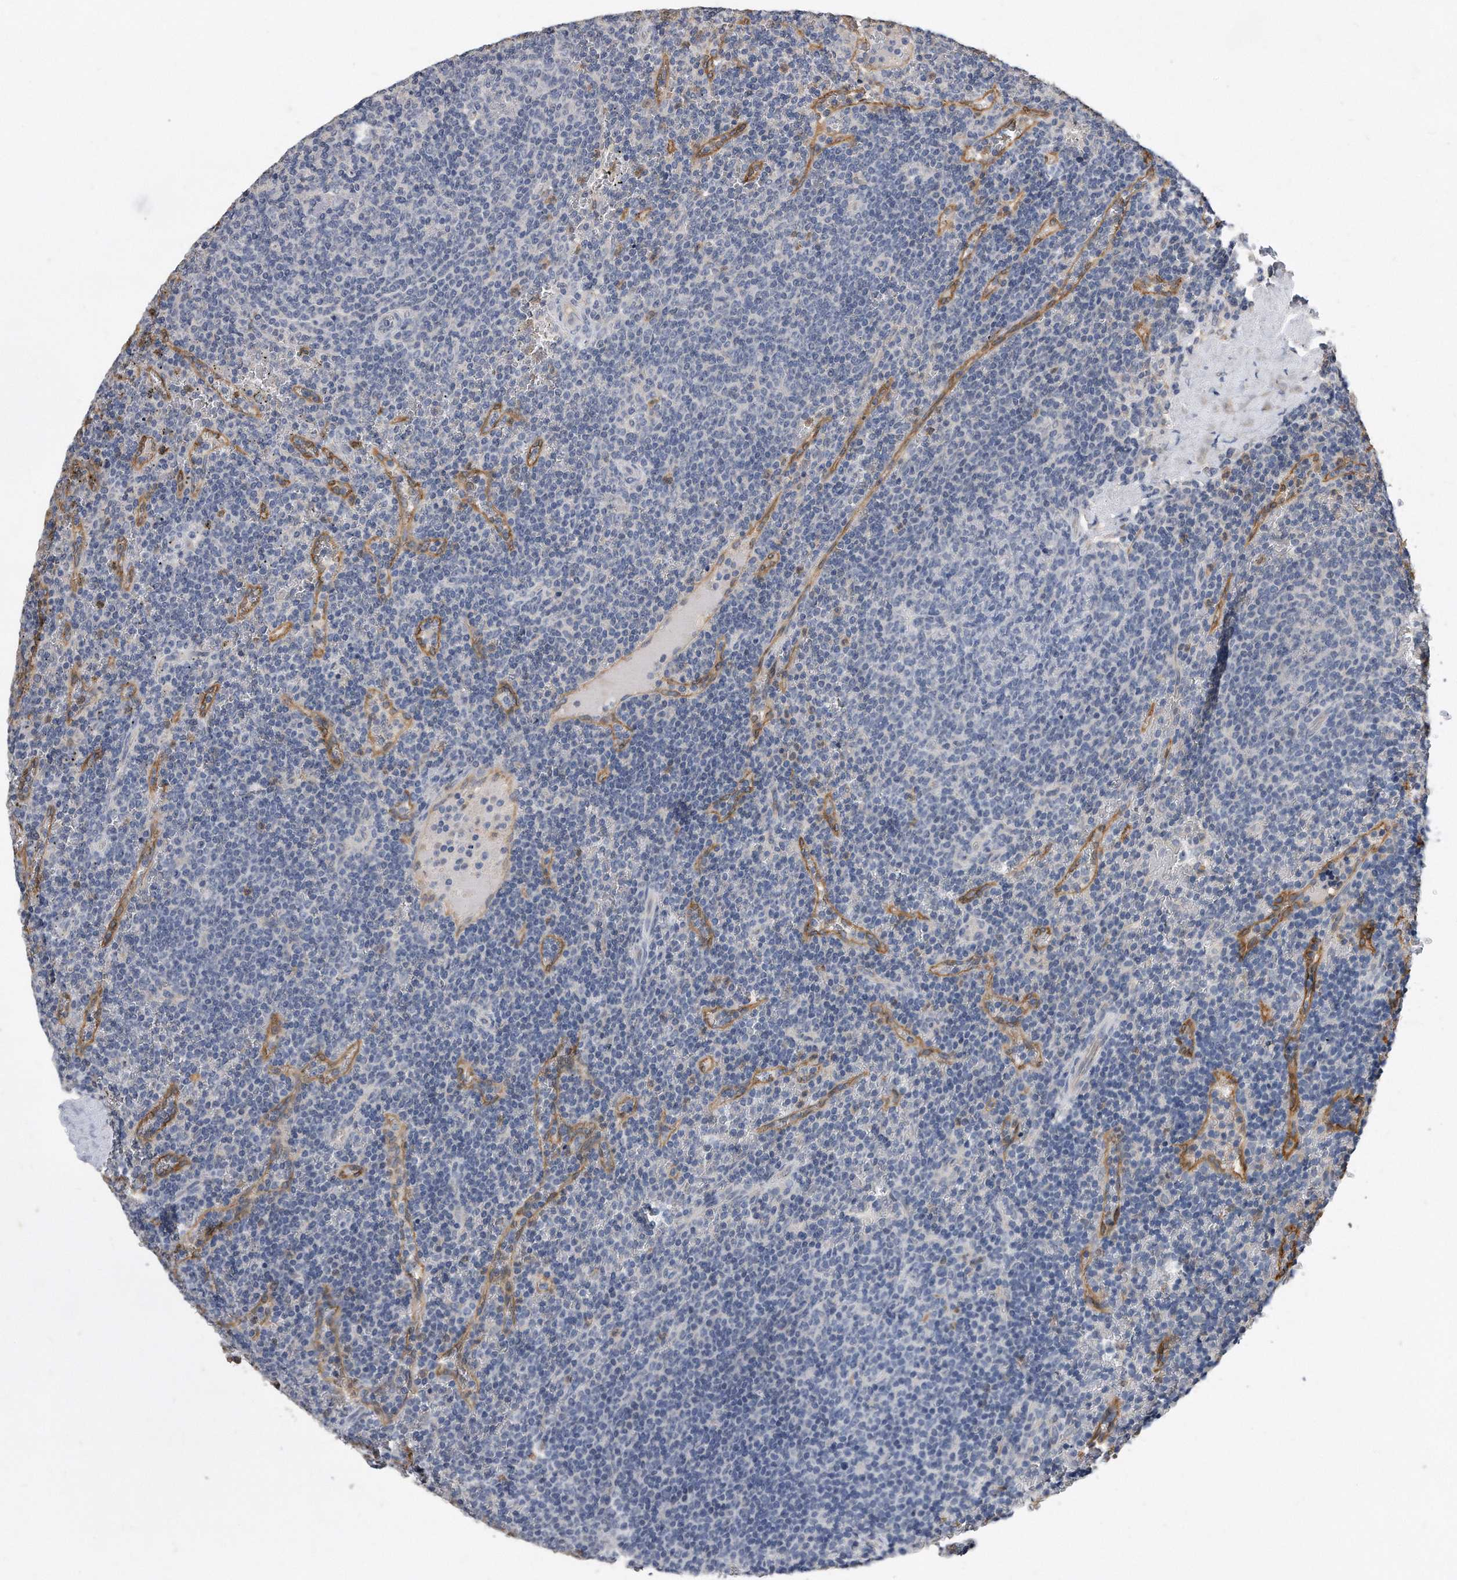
{"staining": {"intensity": "negative", "quantity": "none", "location": "none"}, "tissue": "lymphoma", "cell_type": "Tumor cells", "image_type": "cancer", "snomed": [{"axis": "morphology", "description": "Malignant lymphoma, non-Hodgkin's type, Low grade"}, {"axis": "topography", "description": "Spleen"}], "caption": "A micrograph of low-grade malignant lymphoma, non-Hodgkin's type stained for a protein displays no brown staining in tumor cells. (DAB (3,3'-diaminobenzidine) IHC, high magnification).", "gene": "HOMER3", "patient": {"sex": "female", "age": 50}}